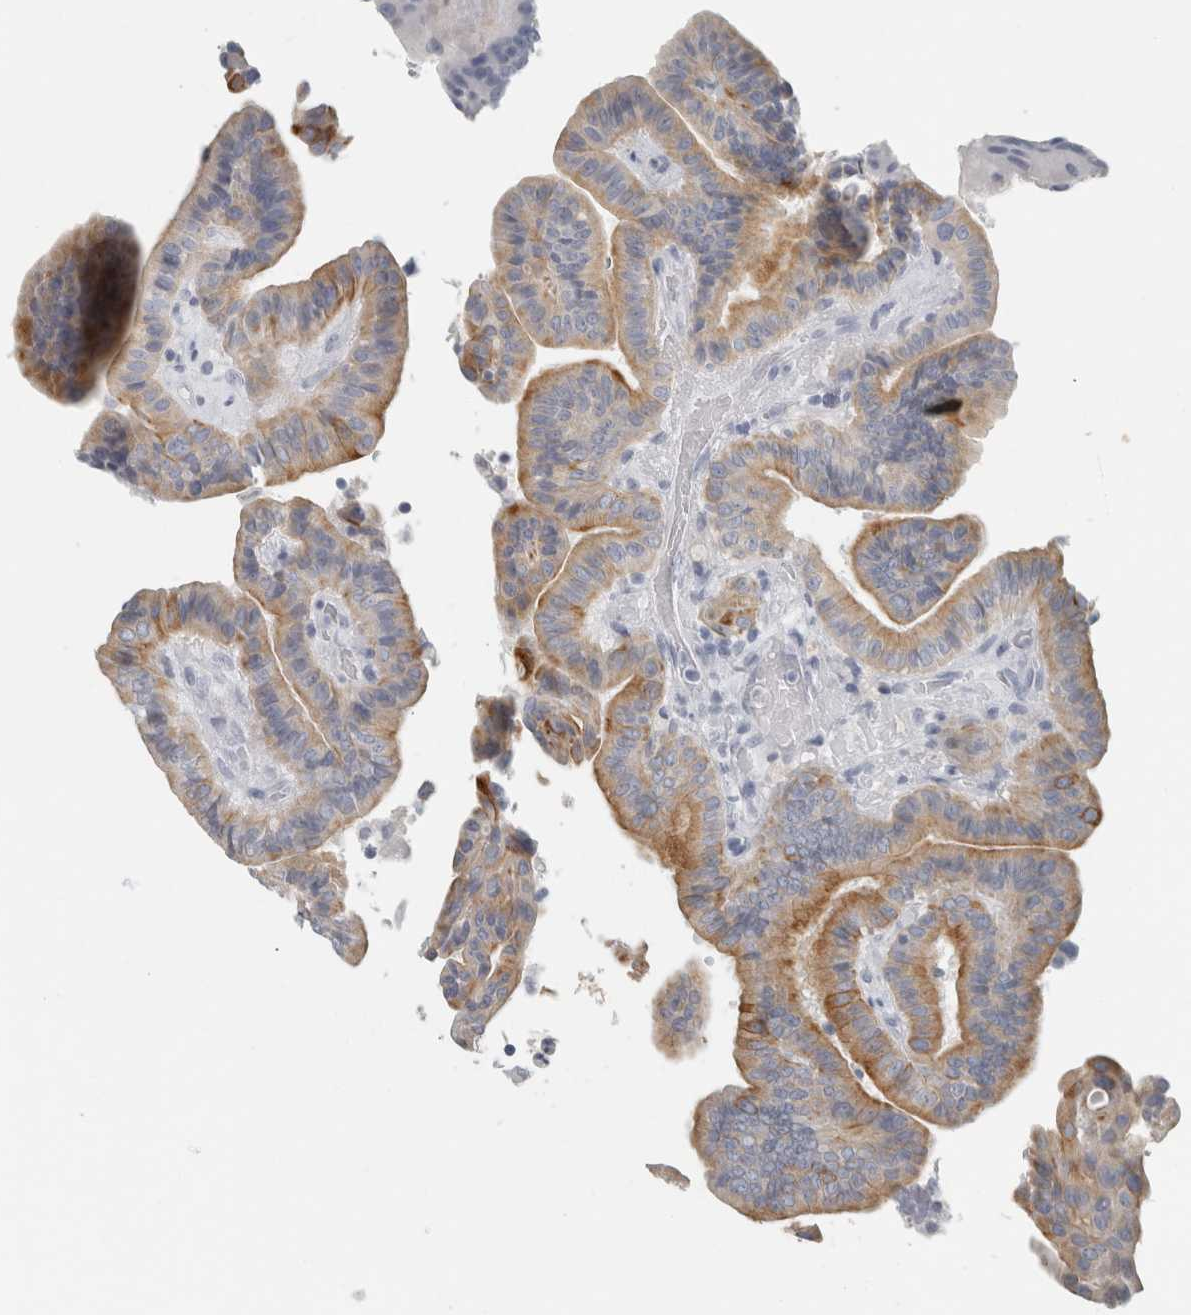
{"staining": {"intensity": "moderate", "quantity": ">75%", "location": "cytoplasmic/membranous"}, "tissue": "thyroid cancer", "cell_type": "Tumor cells", "image_type": "cancer", "snomed": [{"axis": "morphology", "description": "Papillary adenocarcinoma, NOS"}, {"axis": "topography", "description": "Thyroid gland"}], "caption": "Moderate cytoplasmic/membranous expression is appreciated in approximately >75% of tumor cells in thyroid cancer. The staining was performed using DAB (3,3'-diaminobenzidine), with brown indicating positive protein expression. Nuclei are stained blue with hematoxylin.", "gene": "SLC28A3", "patient": {"sex": "male", "age": 33}}